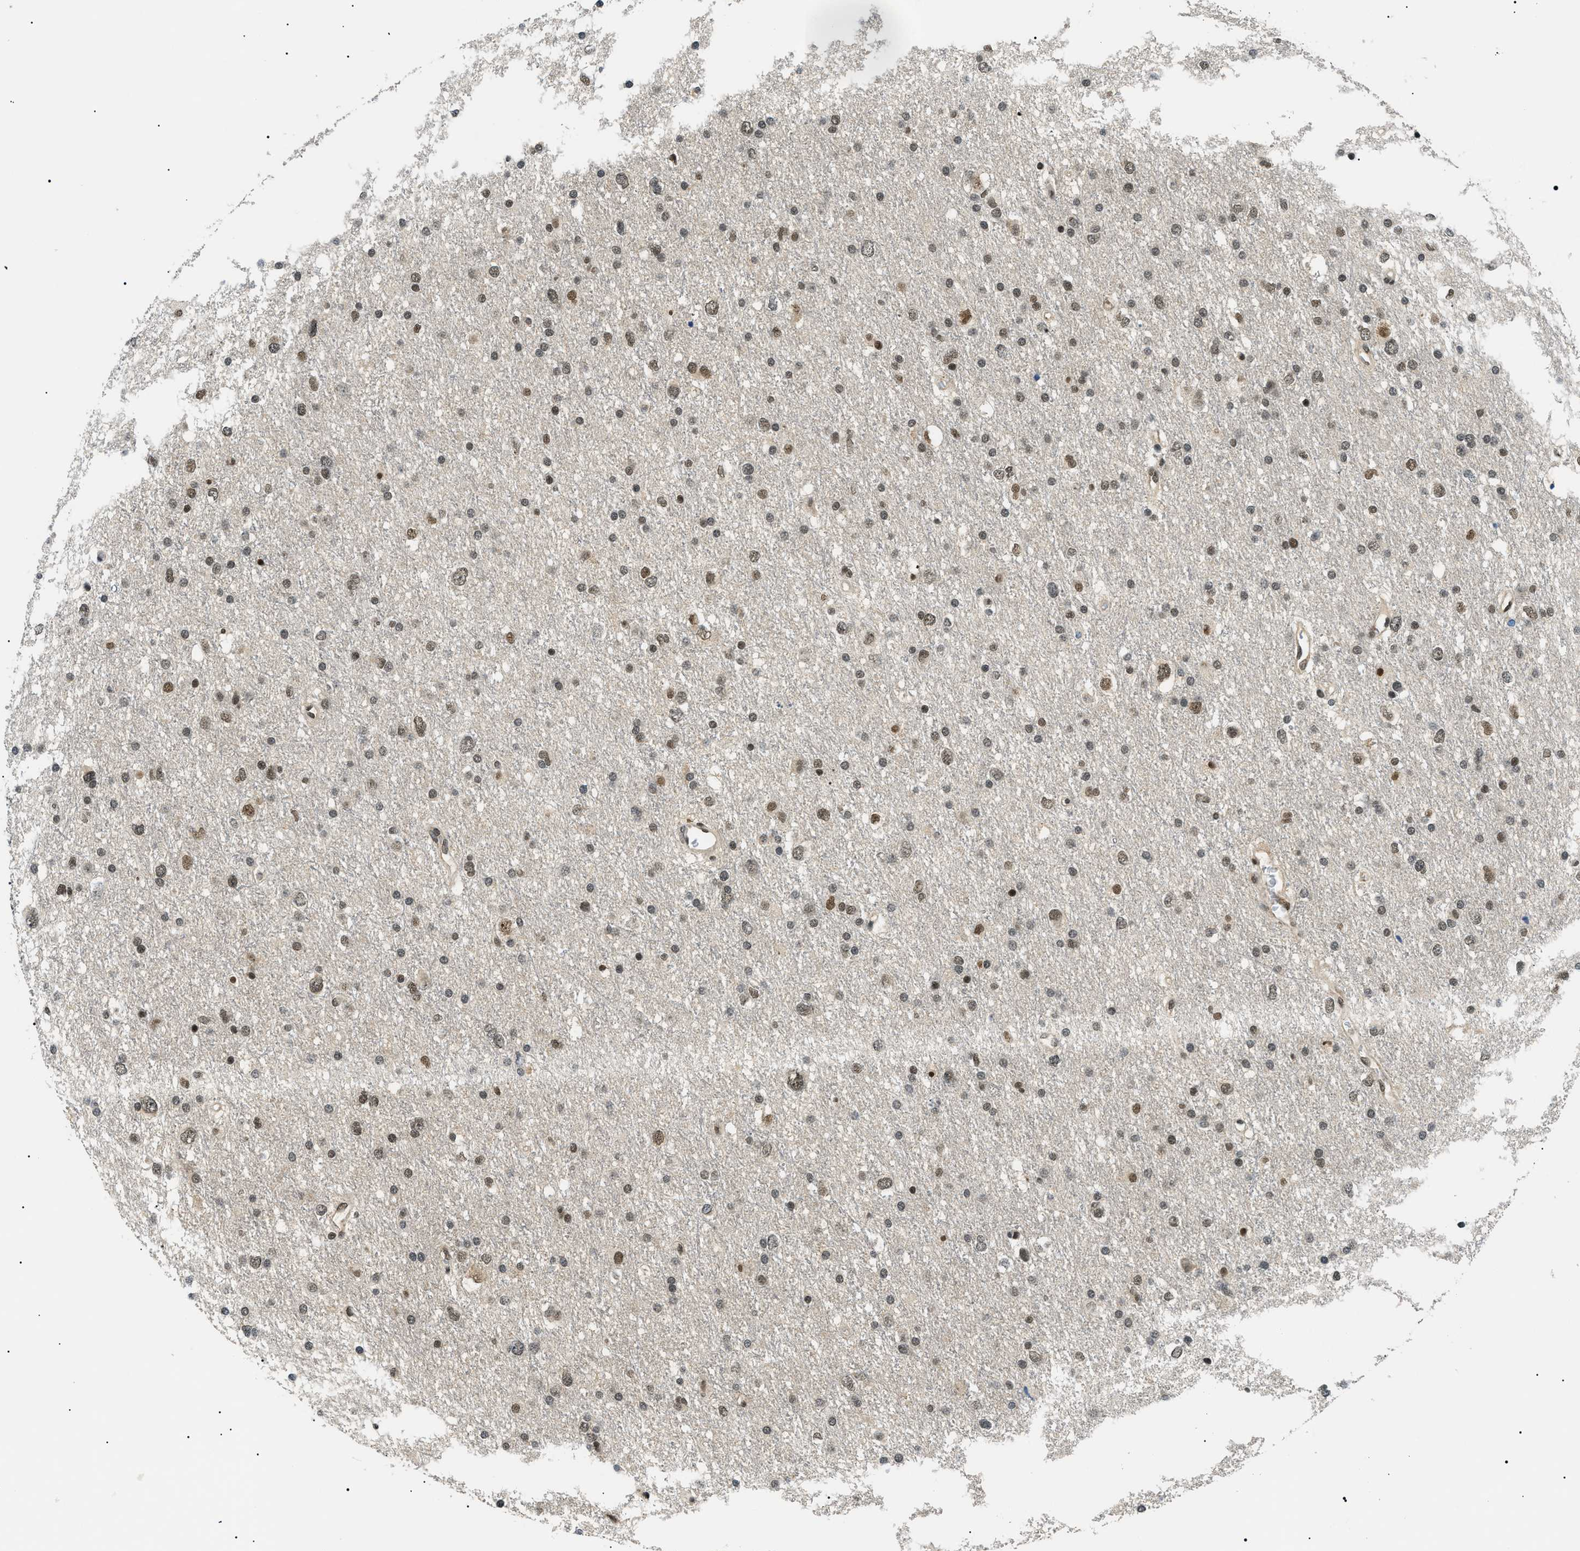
{"staining": {"intensity": "strong", "quantity": ">75%", "location": "nuclear"}, "tissue": "glioma", "cell_type": "Tumor cells", "image_type": "cancer", "snomed": [{"axis": "morphology", "description": "Glioma, malignant, Low grade"}, {"axis": "topography", "description": "Brain"}], "caption": "Human low-grade glioma (malignant) stained with a protein marker displays strong staining in tumor cells.", "gene": "RBM15", "patient": {"sex": "female", "age": 37}}